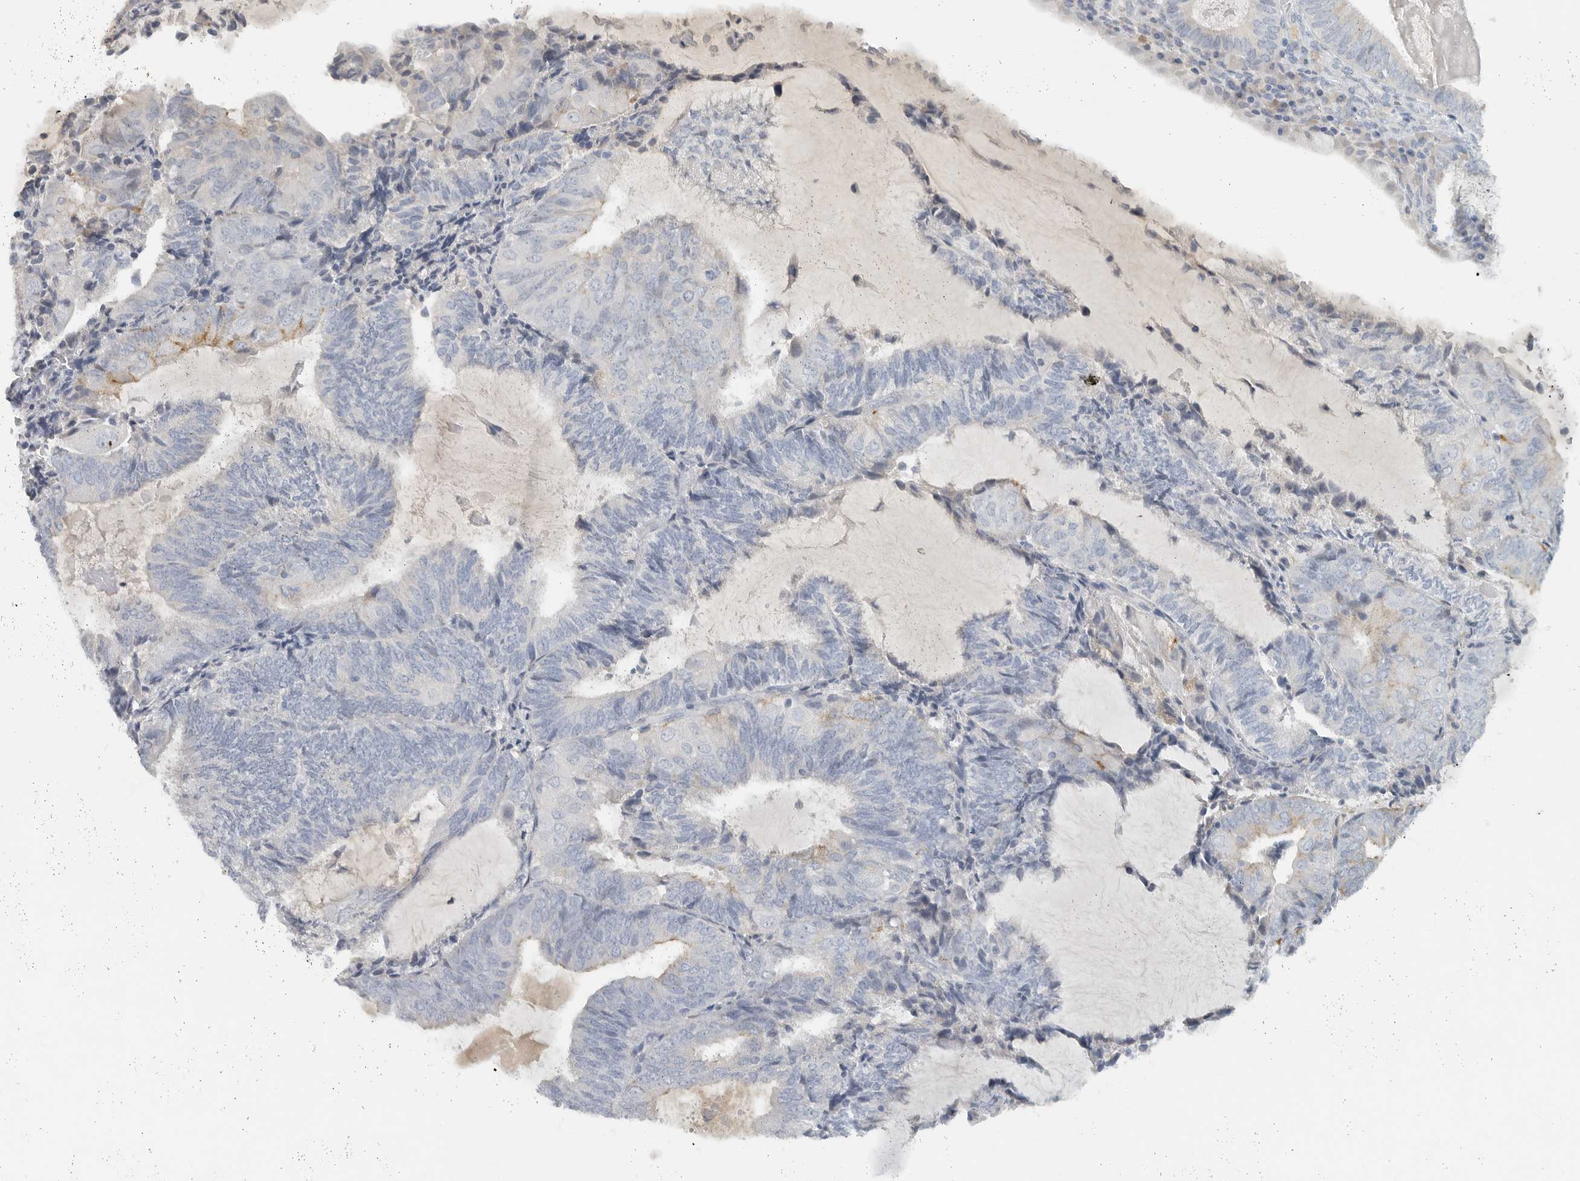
{"staining": {"intensity": "weak", "quantity": "<25%", "location": "cytoplasmic/membranous"}, "tissue": "endometrial cancer", "cell_type": "Tumor cells", "image_type": "cancer", "snomed": [{"axis": "morphology", "description": "Adenocarcinoma, NOS"}, {"axis": "topography", "description": "Endometrium"}], "caption": "Histopathology image shows no protein expression in tumor cells of endometrial cancer (adenocarcinoma) tissue.", "gene": "PAM", "patient": {"sex": "female", "age": 81}}